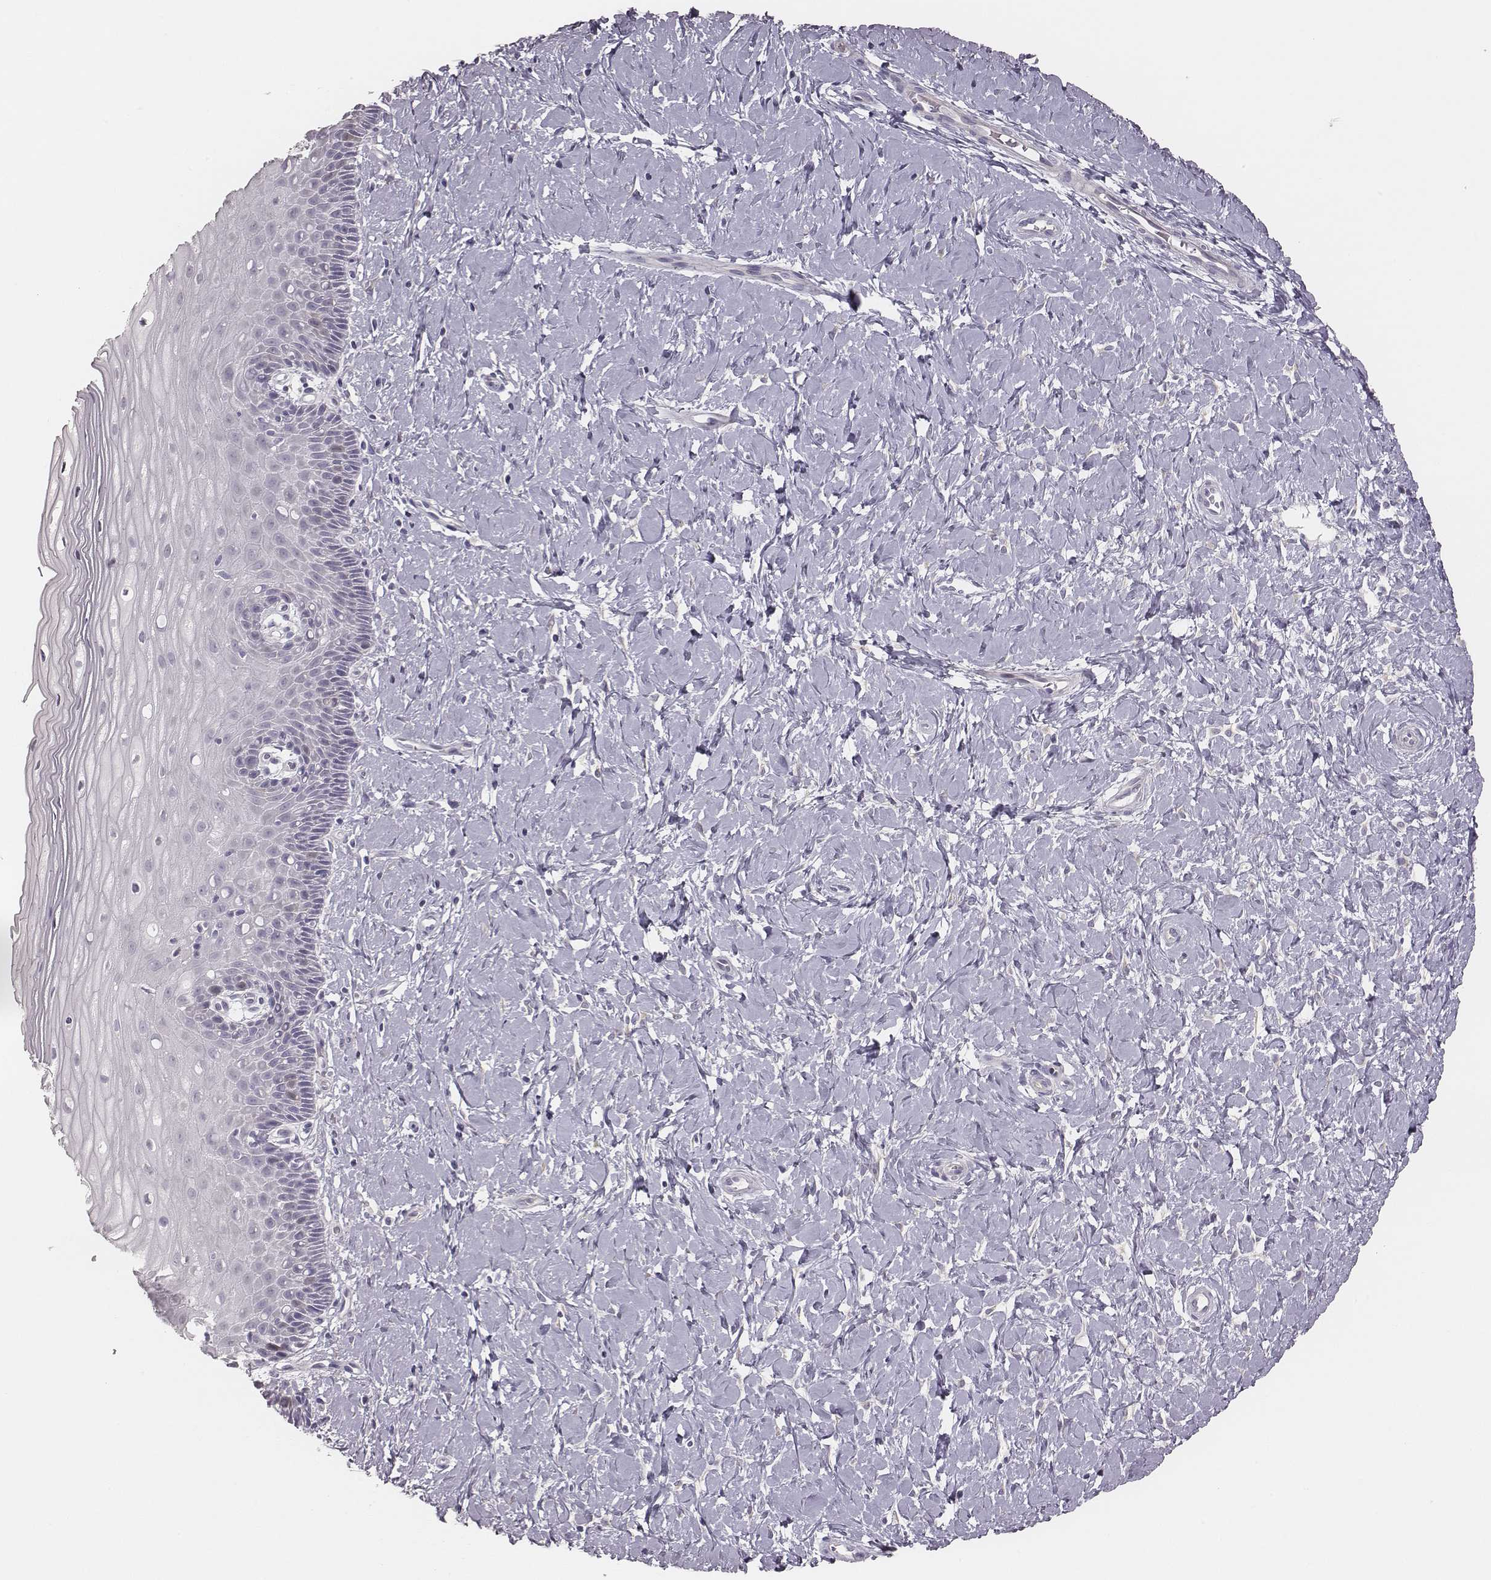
{"staining": {"intensity": "negative", "quantity": "none", "location": "none"}, "tissue": "cervix", "cell_type": "Squamous epithelial cells", "image_type": "normal", "snomed": [{"axis": "morphology", "description": "Normal tissue, NOS"}, {"axis": "topography", "description": "Cervix"}], "caption": "DAB immunohistochemical staining of benign cervix exhibits no significant staining in squamous epithelial cells.", "gene": "PBK", "patient": {"sex": "female", "age": 37}}